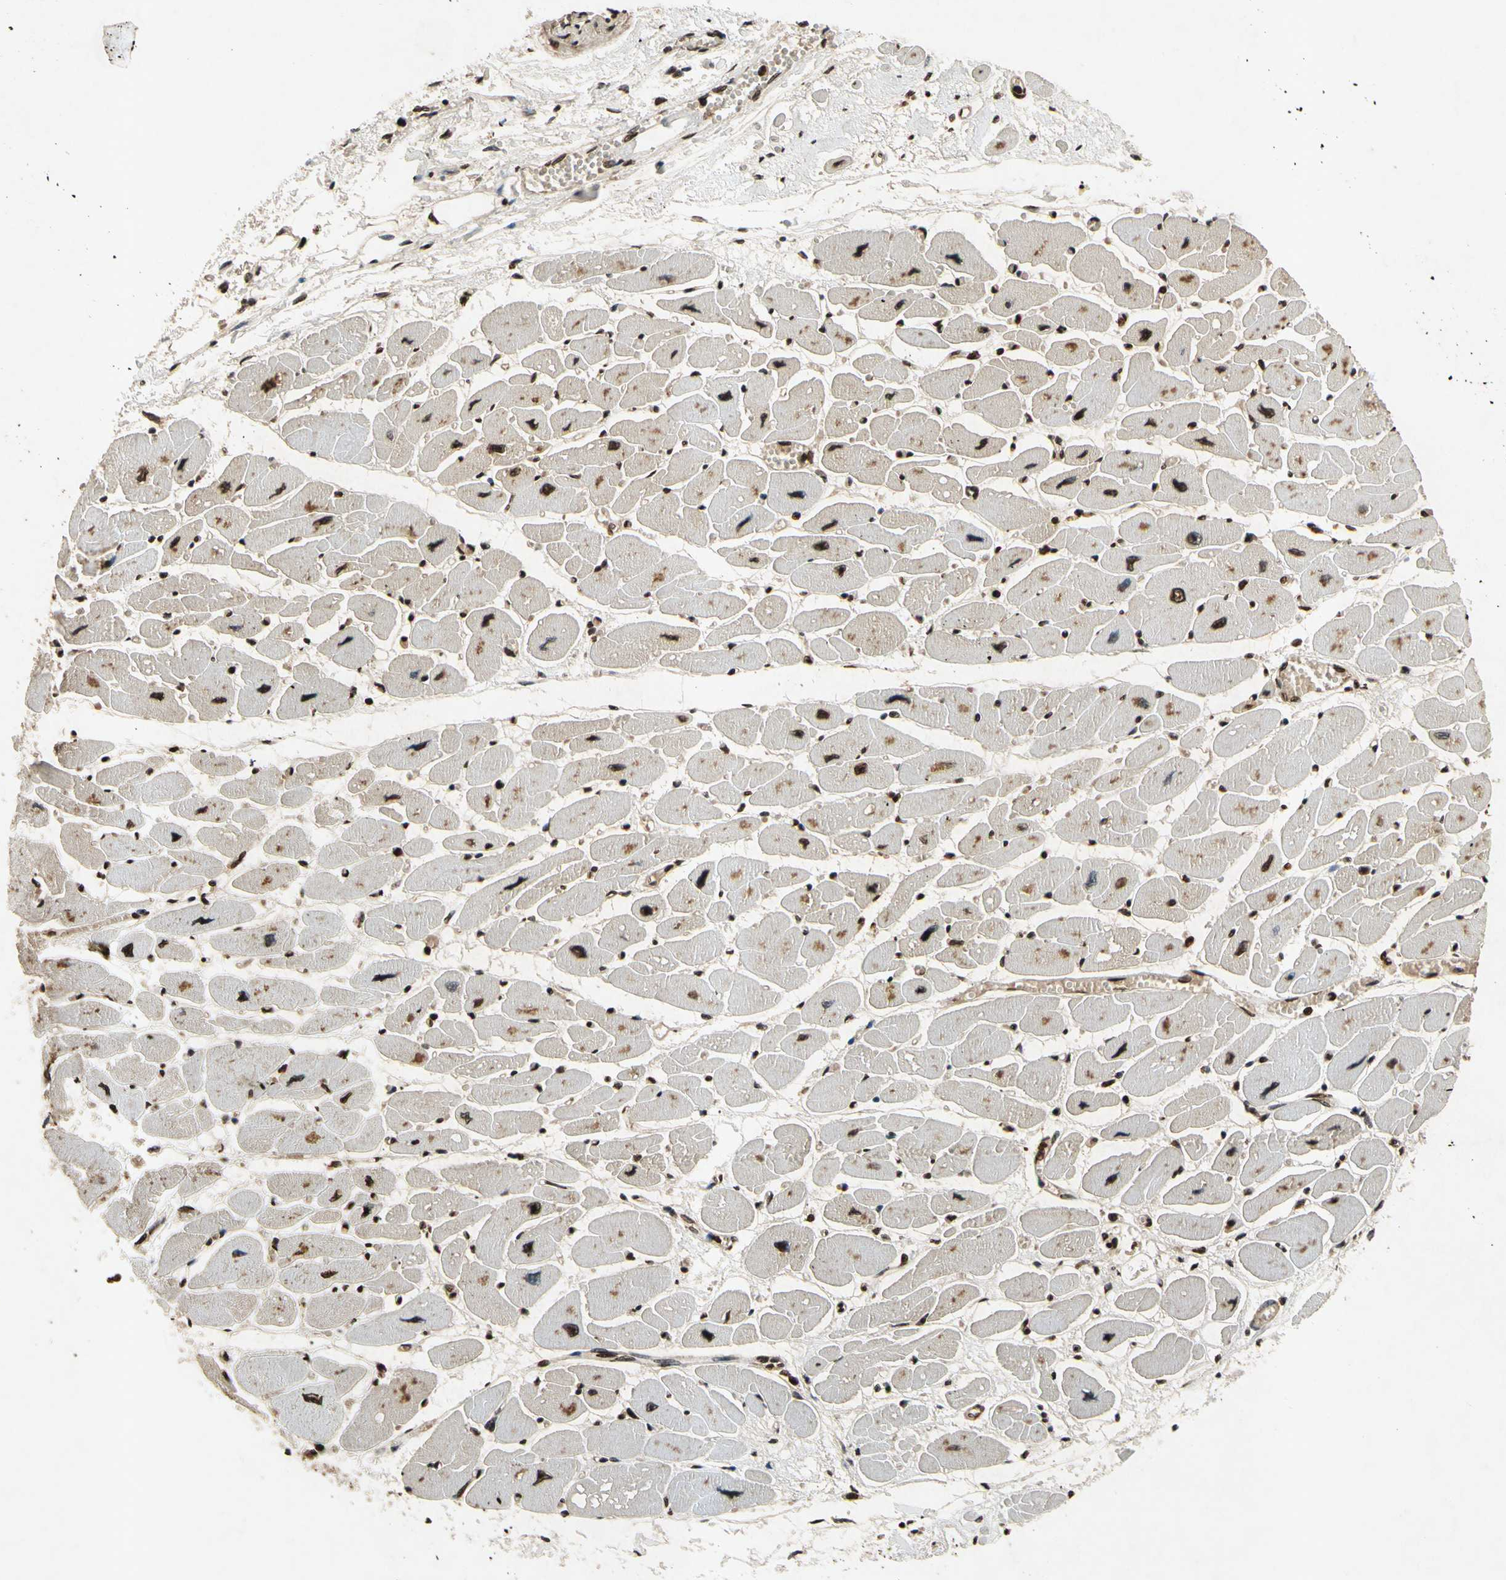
{"staining": {"intensity": "moderate", "quantity": ">75%", "location": "nuclear"}, "tissue": "heart muscle", "cell_type": "Cardiomyocytes", "image_type": "normal", "snomed": [{"axis": "morphology", "description": "Normal tissue, NOS"}, {"axis": "topography", "description": "Heart"}], "caption": "DAB (3,3'-diaminobenzidine) immunohistochemical staining of benign human heart muscle exhibits moderate nuclear protein expression in approximately >75% of cardiomyocytes.", "gene": "HOXB3", "patient": {"sex": "female", "age": 54}}